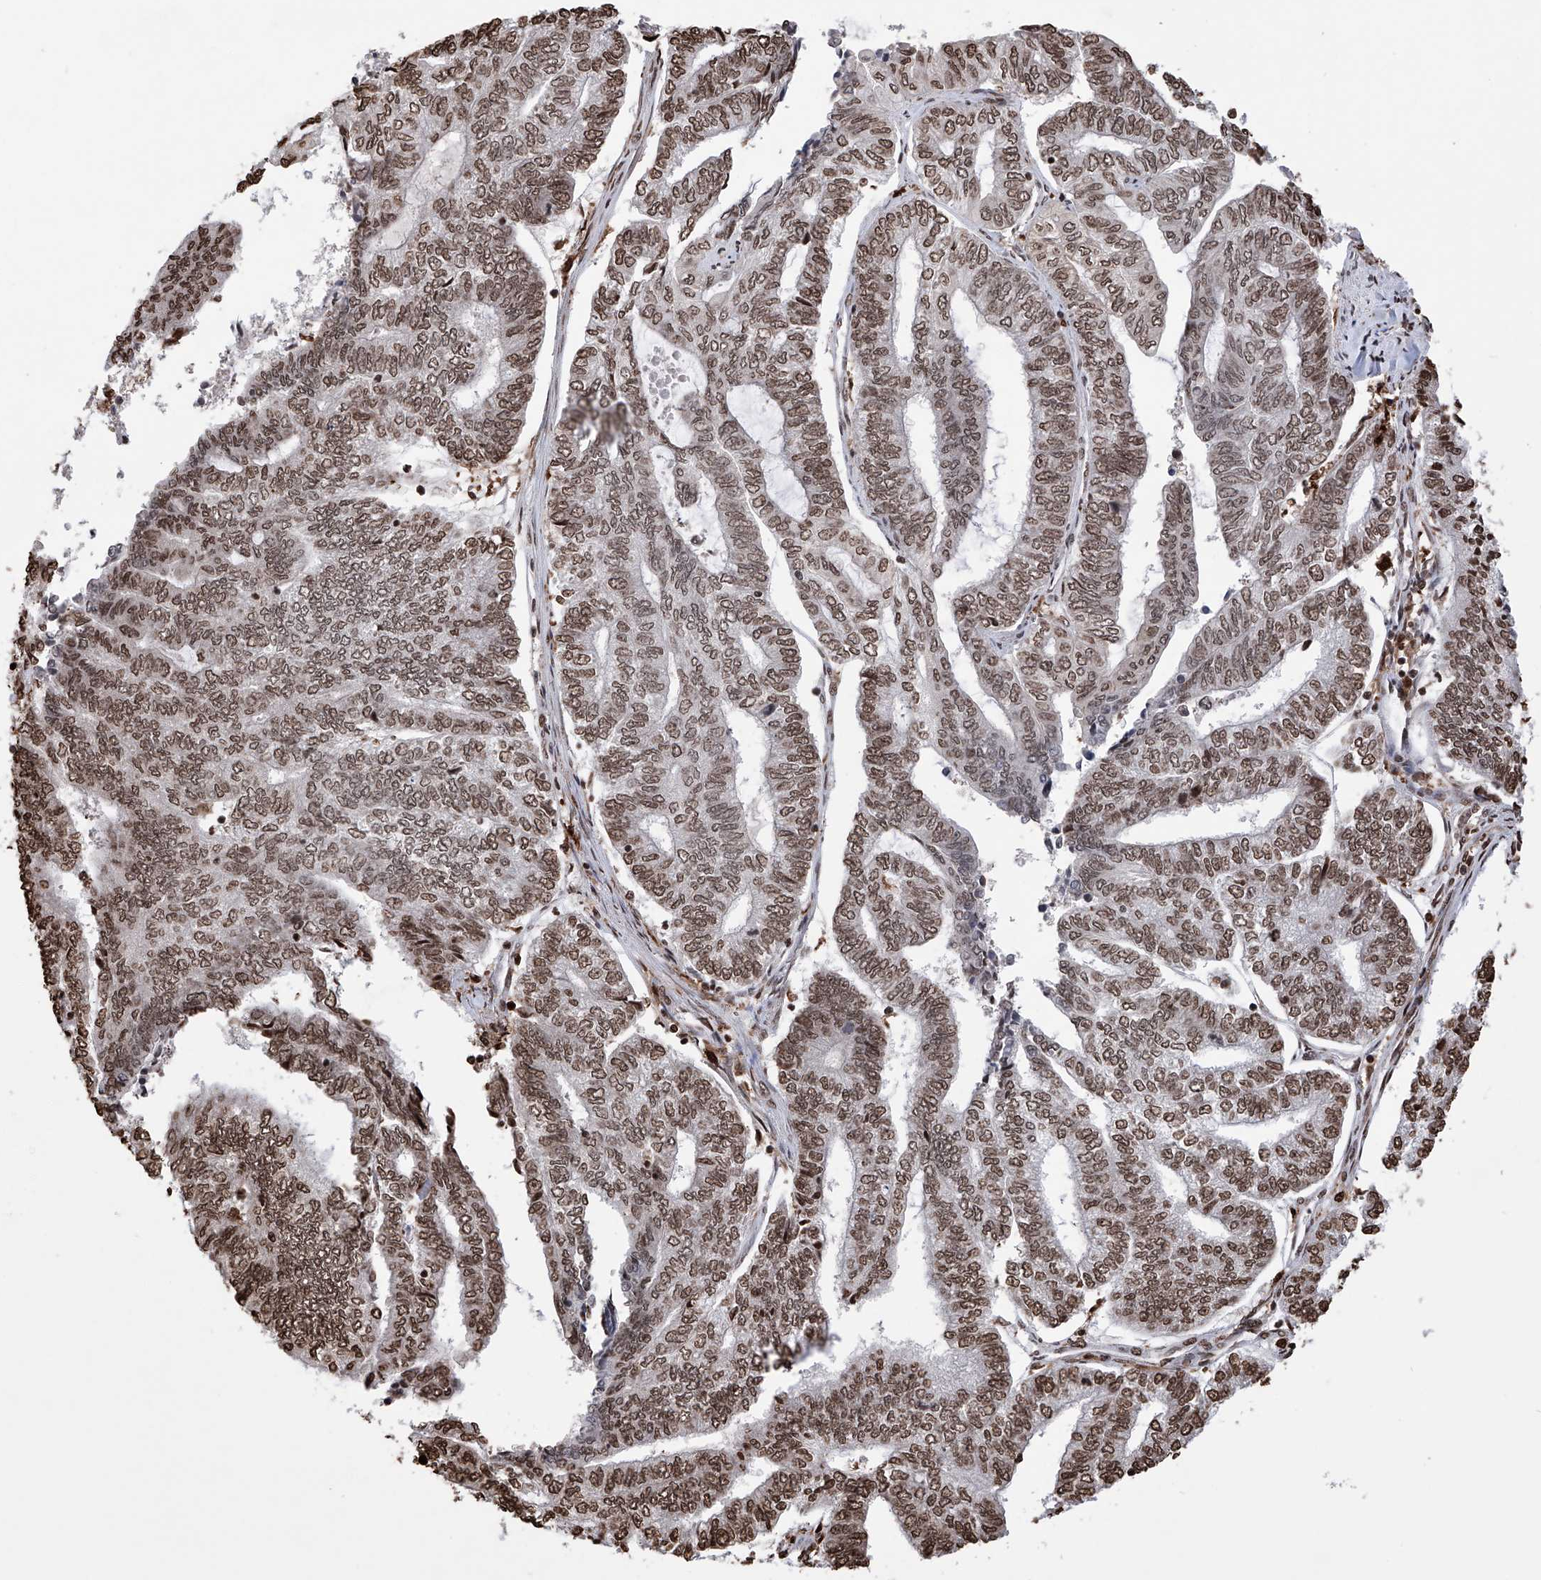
{"staining": {"intensity": "moderate", "quantity": ">75%", "location": "nuclear"}, "tissue": "endometrial cancer", "cell_type": "Tumor cells", "image_type": "cancer", "snomed": [{"axis": "morphology", "description": "Adenocarcinoma, NOS"}, {"axis": "topography", "description": "Uterus"}, {"axis": "topography", "description": "Endometrium"}], "caption": "Human adenocarcinoma (endometrial) stained with a protein marker exhibits moderate staining in tumor cells.", "gene": "CFAP410", "patient": {"sex": "female", "age": 70}}